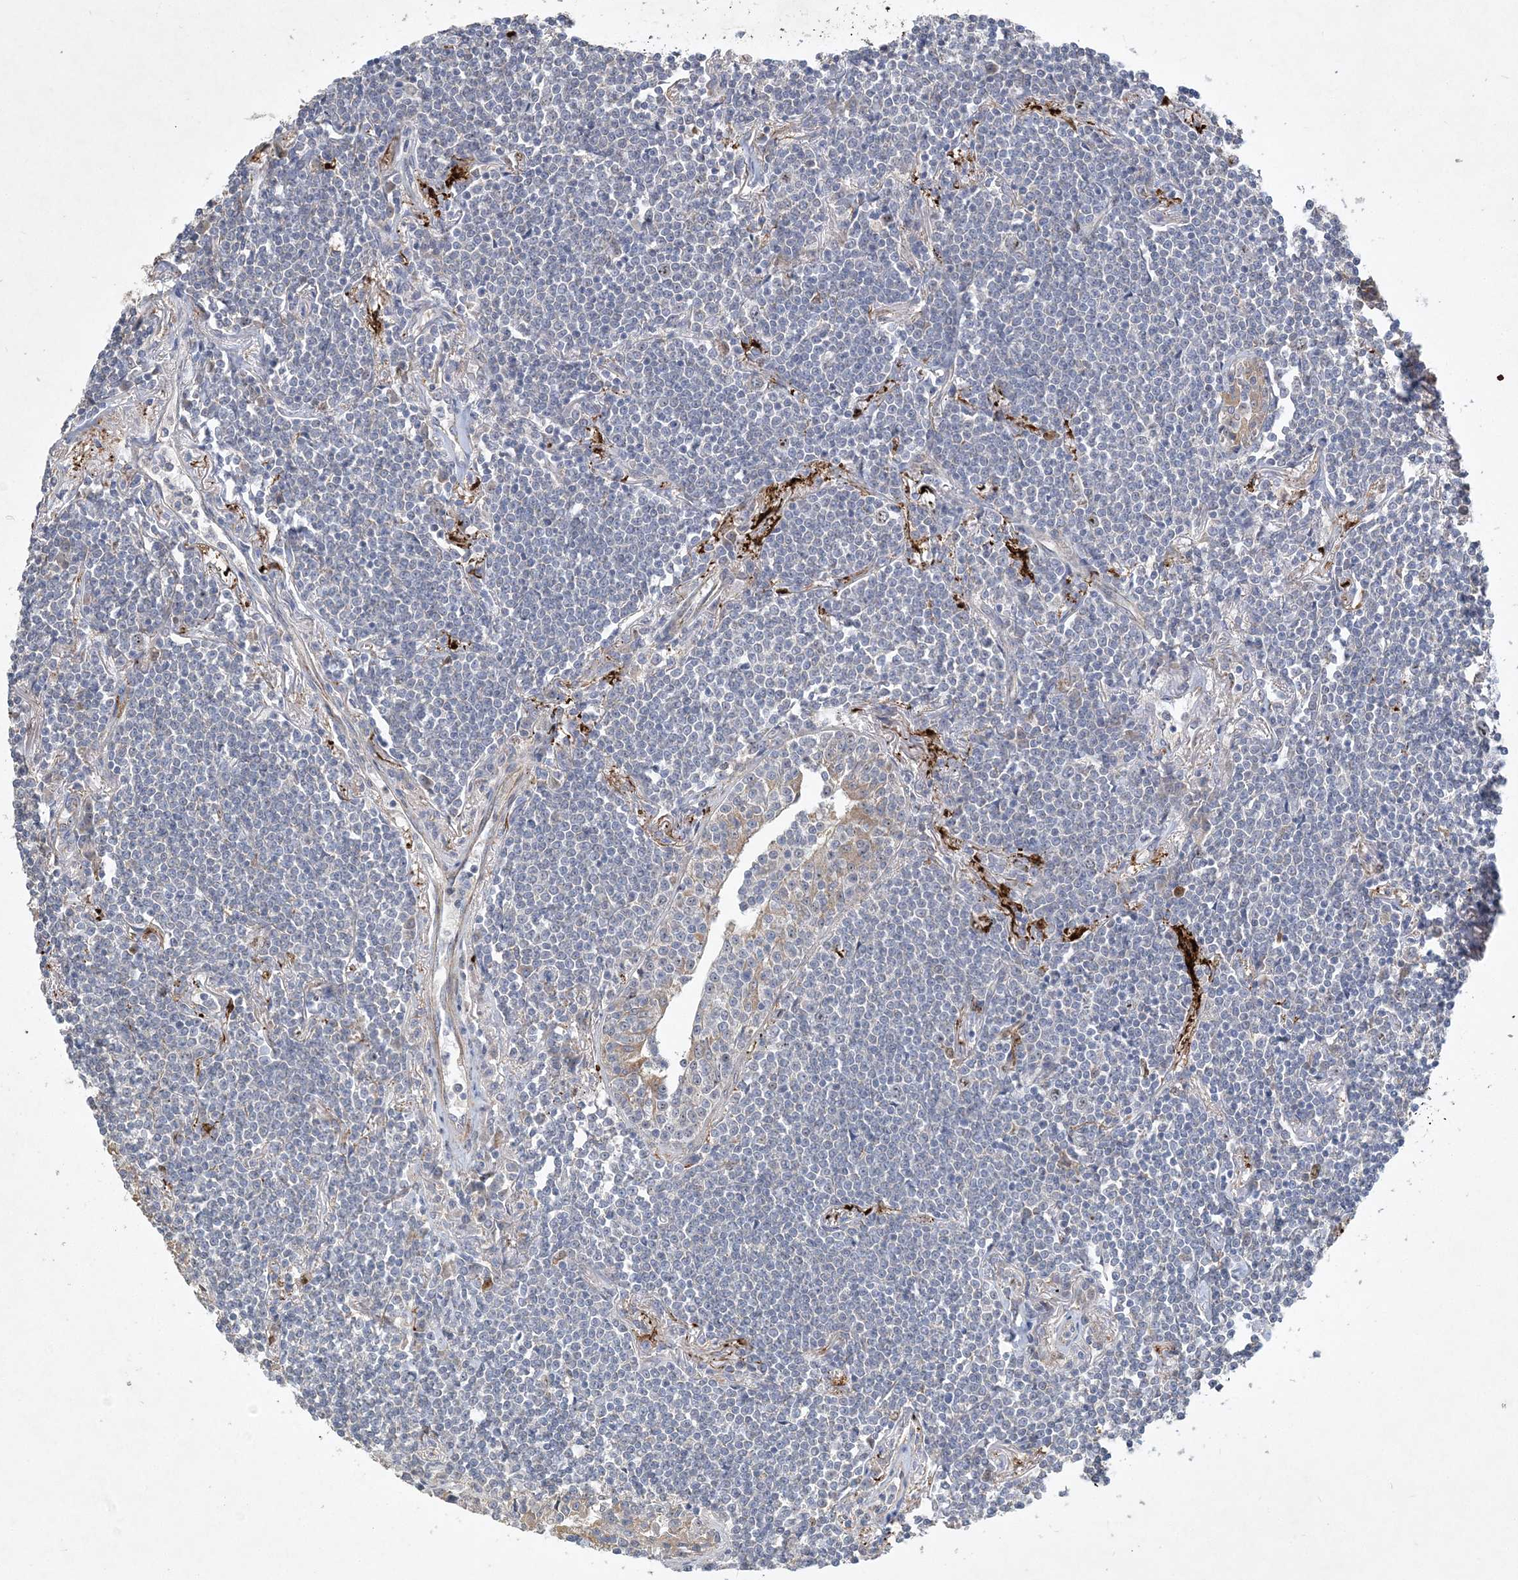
{"staining": {"intensity": "negative", "quantity": "none", "location": "none"}, "tissue": "lymphoma", "cell_type": "Tumor cells", "image_type": "cancer", "snomed": [{"axis": "morphology", "description": "Malignant lymphoma, non-Hodgkin's type, Low grade"}, {"axis": "topography", "description": "Lung"}], "caption": "This is an immunohistochemistry (IHC) histopathology image of lymphoma. There is no expression in tumor cells.", "gene": "FEZ2", "patient": {"sex": "female", "age": 71}}